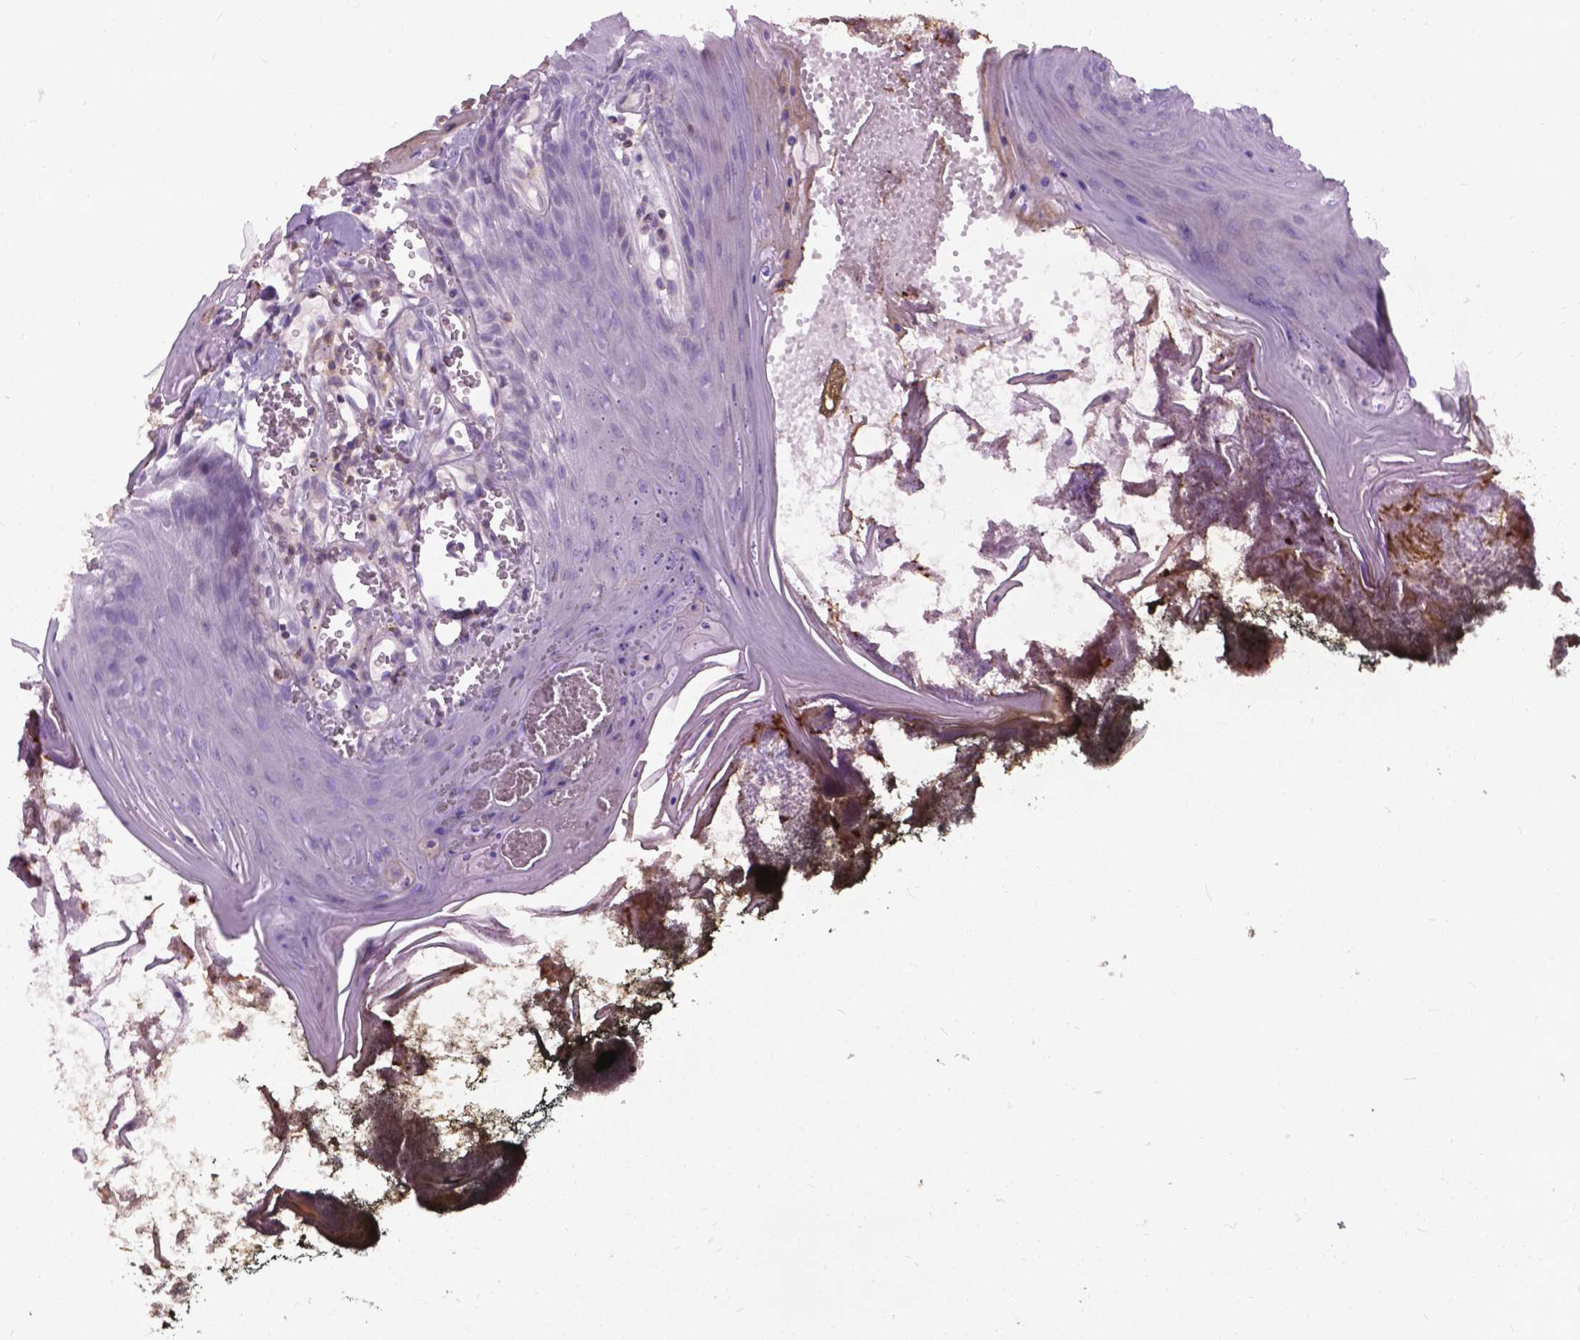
{"staining": {"intensity": "negative", "quantity": "none", "location": "none"}, "tissue": "oral mucosa", "cell_type": "Squamous epithelial cells", "image_type": "normal", "snomed": [{"axis": "morphology", "description": "Normal tissue, NOS"}, {"axis": "topography", "description": "Oral tissue"}], "caption": "The histopathology image exhibits no staining of squamous epithelial cells in normal oral mucosa.", "gene": "JAK3", "patient": {"sex": "male", "age": 9}}